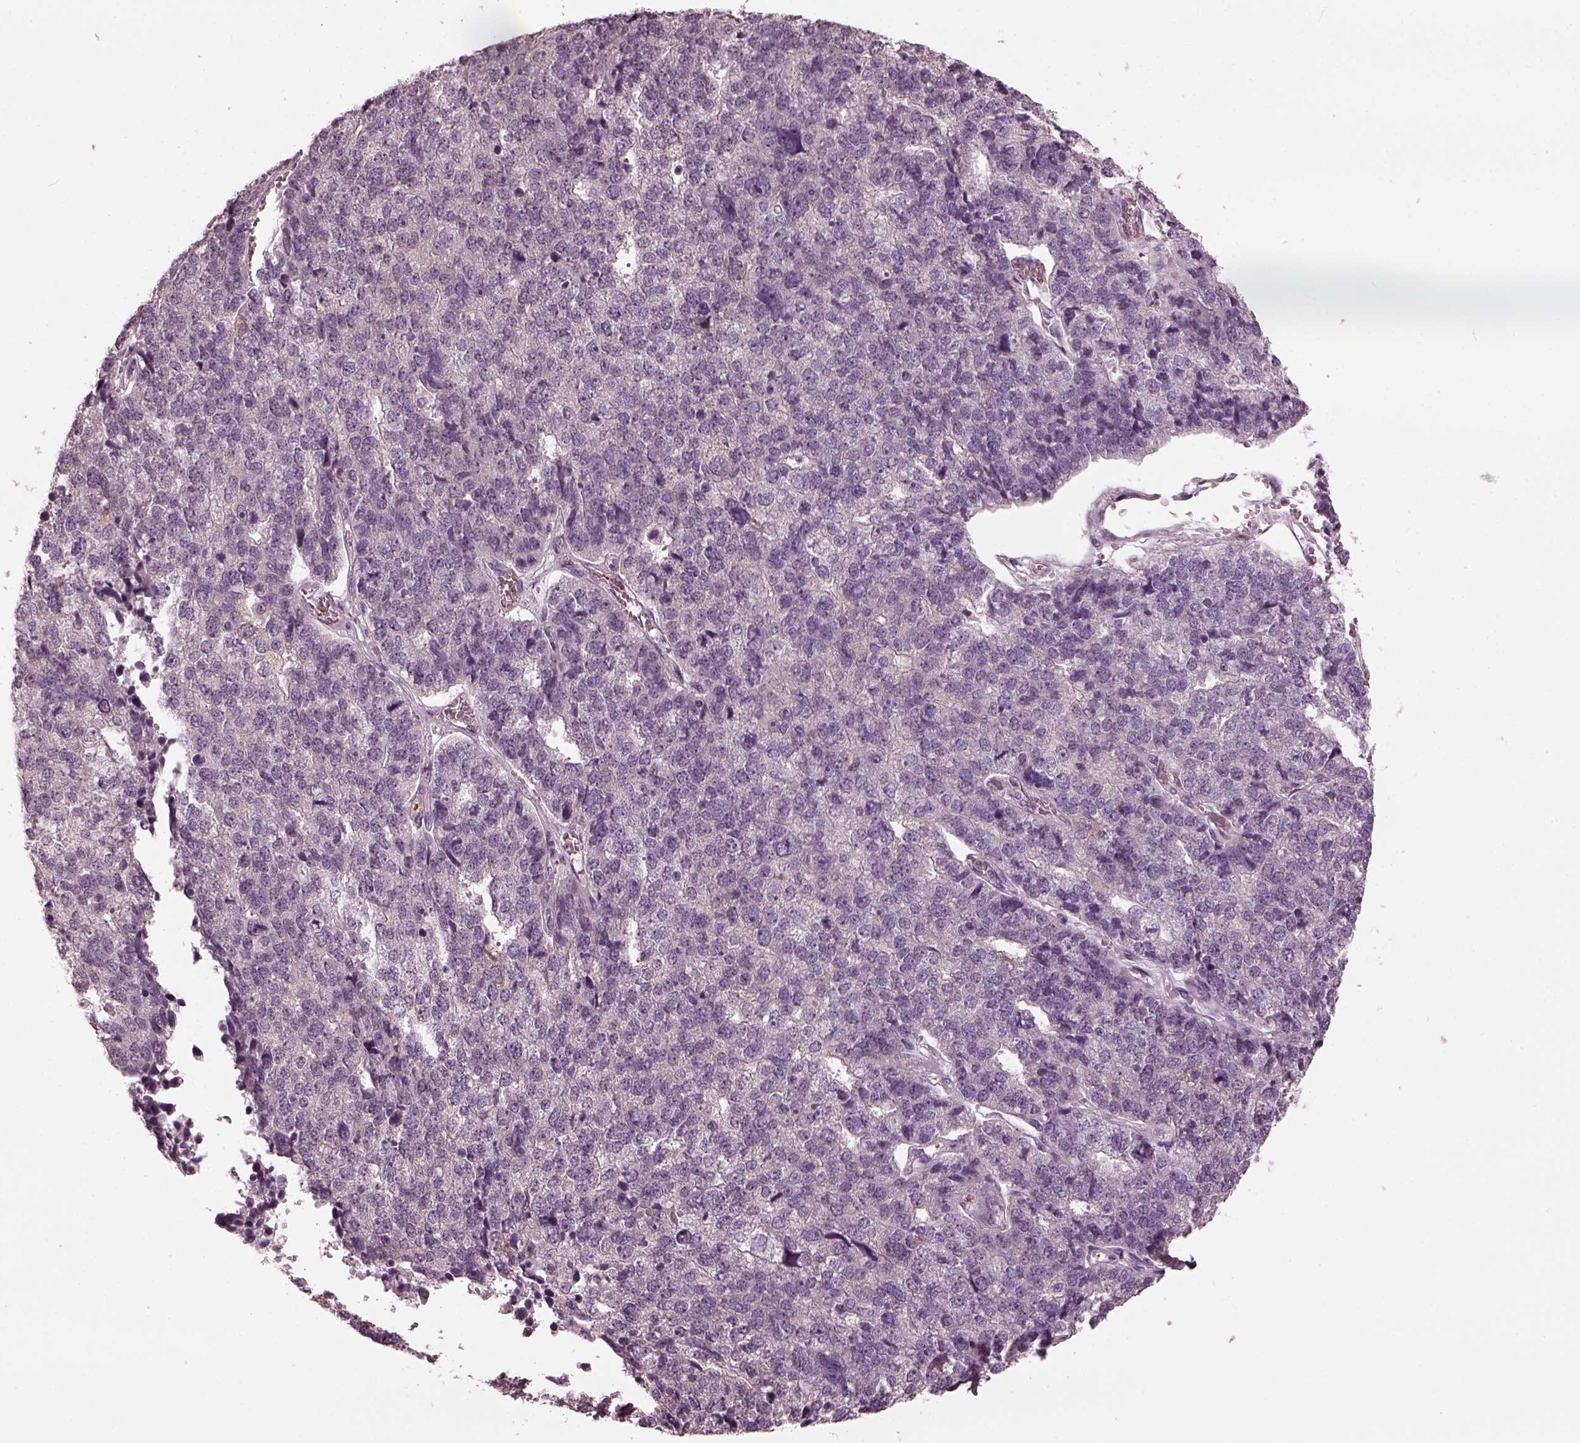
{"staining": {"intensity": "negative", "quantity": "none", "location": "none"}, "tissue": "stomach cancer", "cell_type": "Tumor cells", "image_type": "cancer", "snomed": [{"axis": "morphology", "description": "Adenocarcinoma, NOS"}, {"axis": "topography", "description": "Stomach"}], "caption": "Tumor cells are negative for protein expression in human stomach cancer.", "gene": "PSTPIP2", "patient": {"sex": "male", "age": 69}}